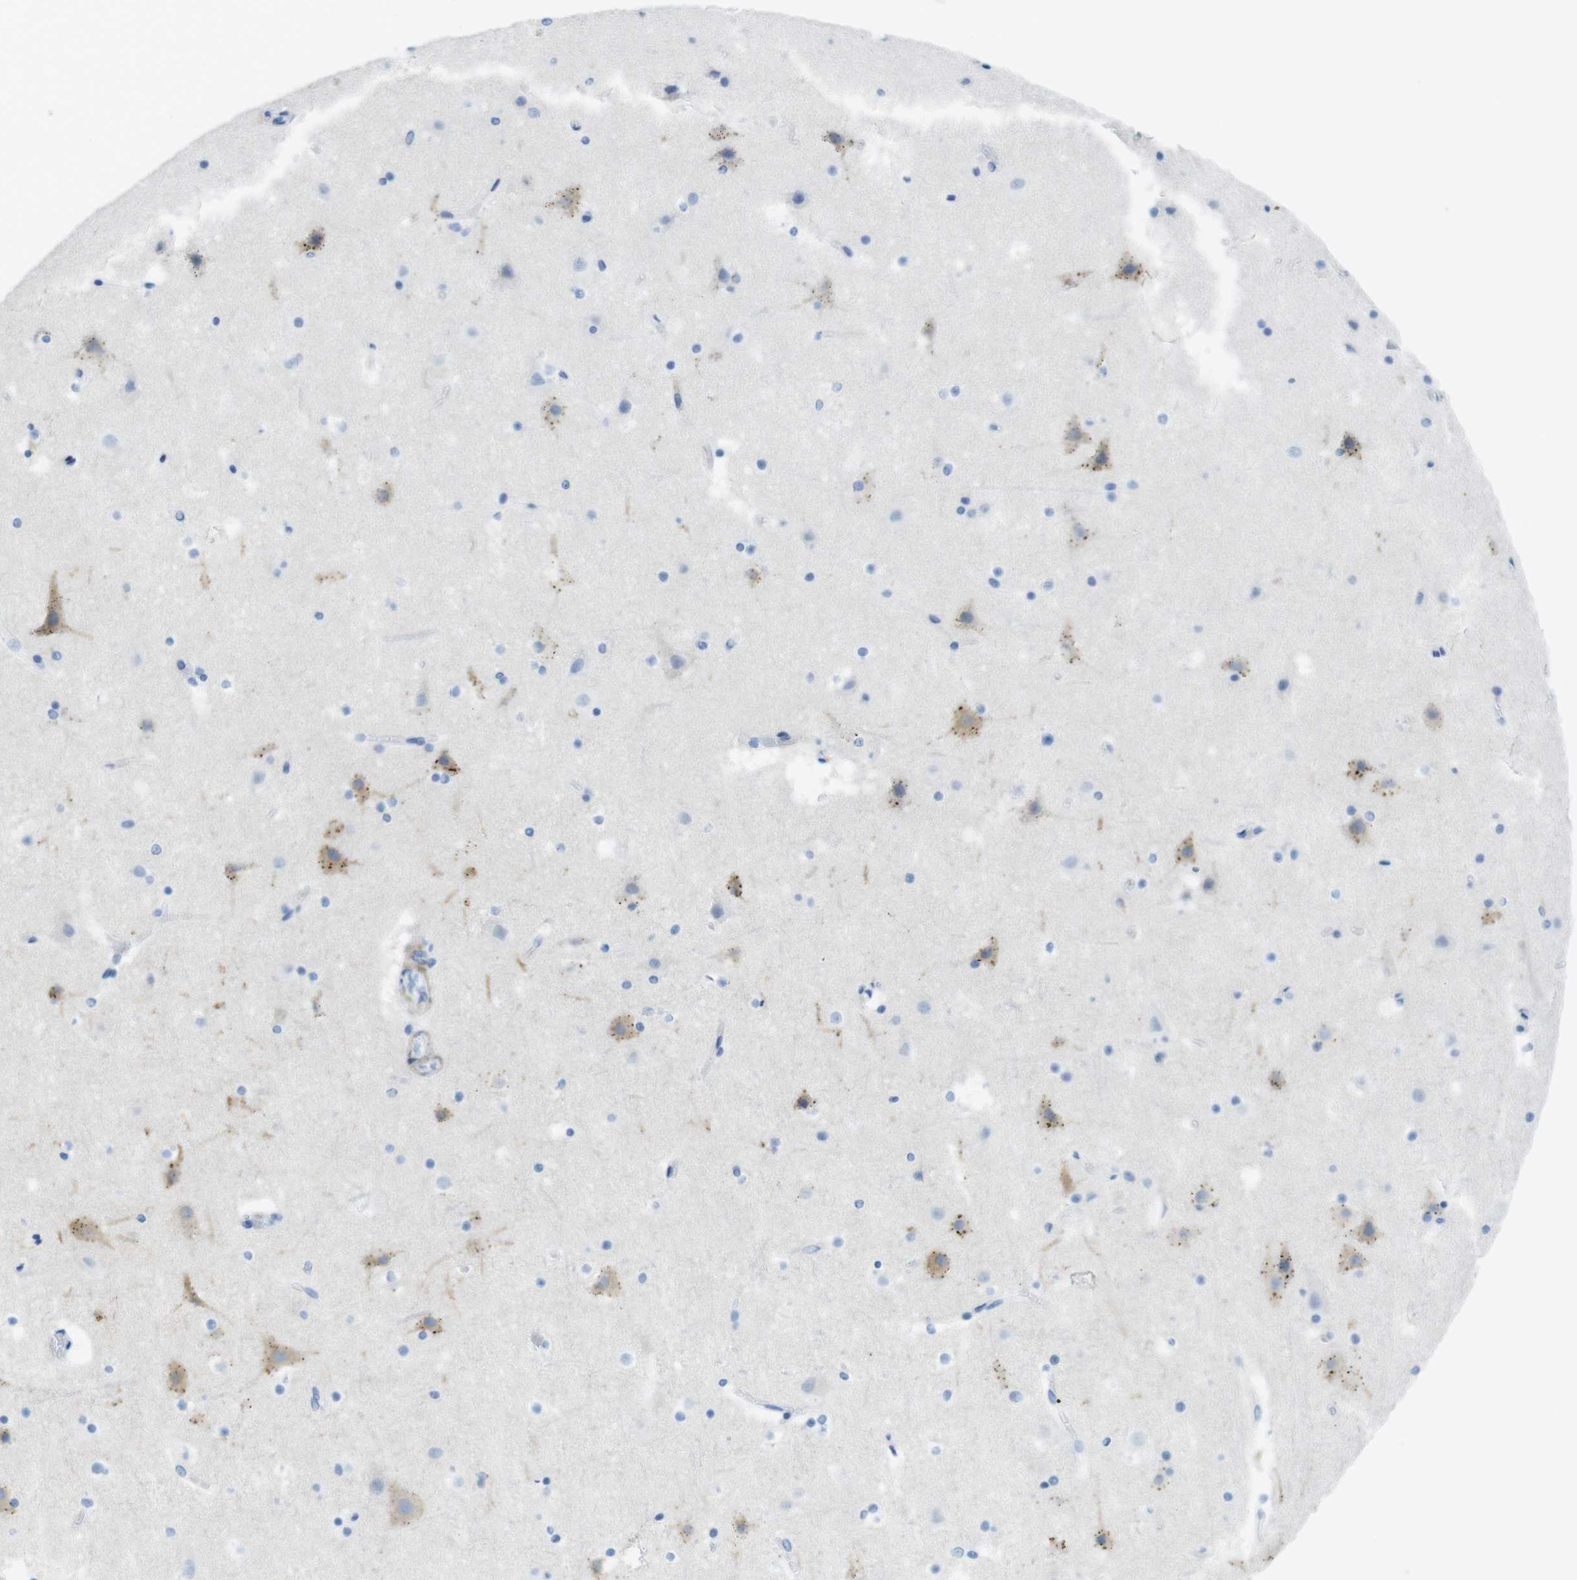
{"staining": {"intensity": "negative", "quantity": "none", "location": "none"}, "tissue": "cerebral cortex", "cell_type": "Endothelial cells", "image_type": "normal", "snomed": [{"axis": "morphology", "description": "Normal tissue, NOS"}, {"axis": "topography", "description": "Cerebral cortex"}], "caption": "There is no significant staining in endothelial cells of cerebral cortex. (DAB immunohistochemistry (IHC), high magnification).", "gene": "ASIC5", "patient": {"sex": "male", "age": 45}}